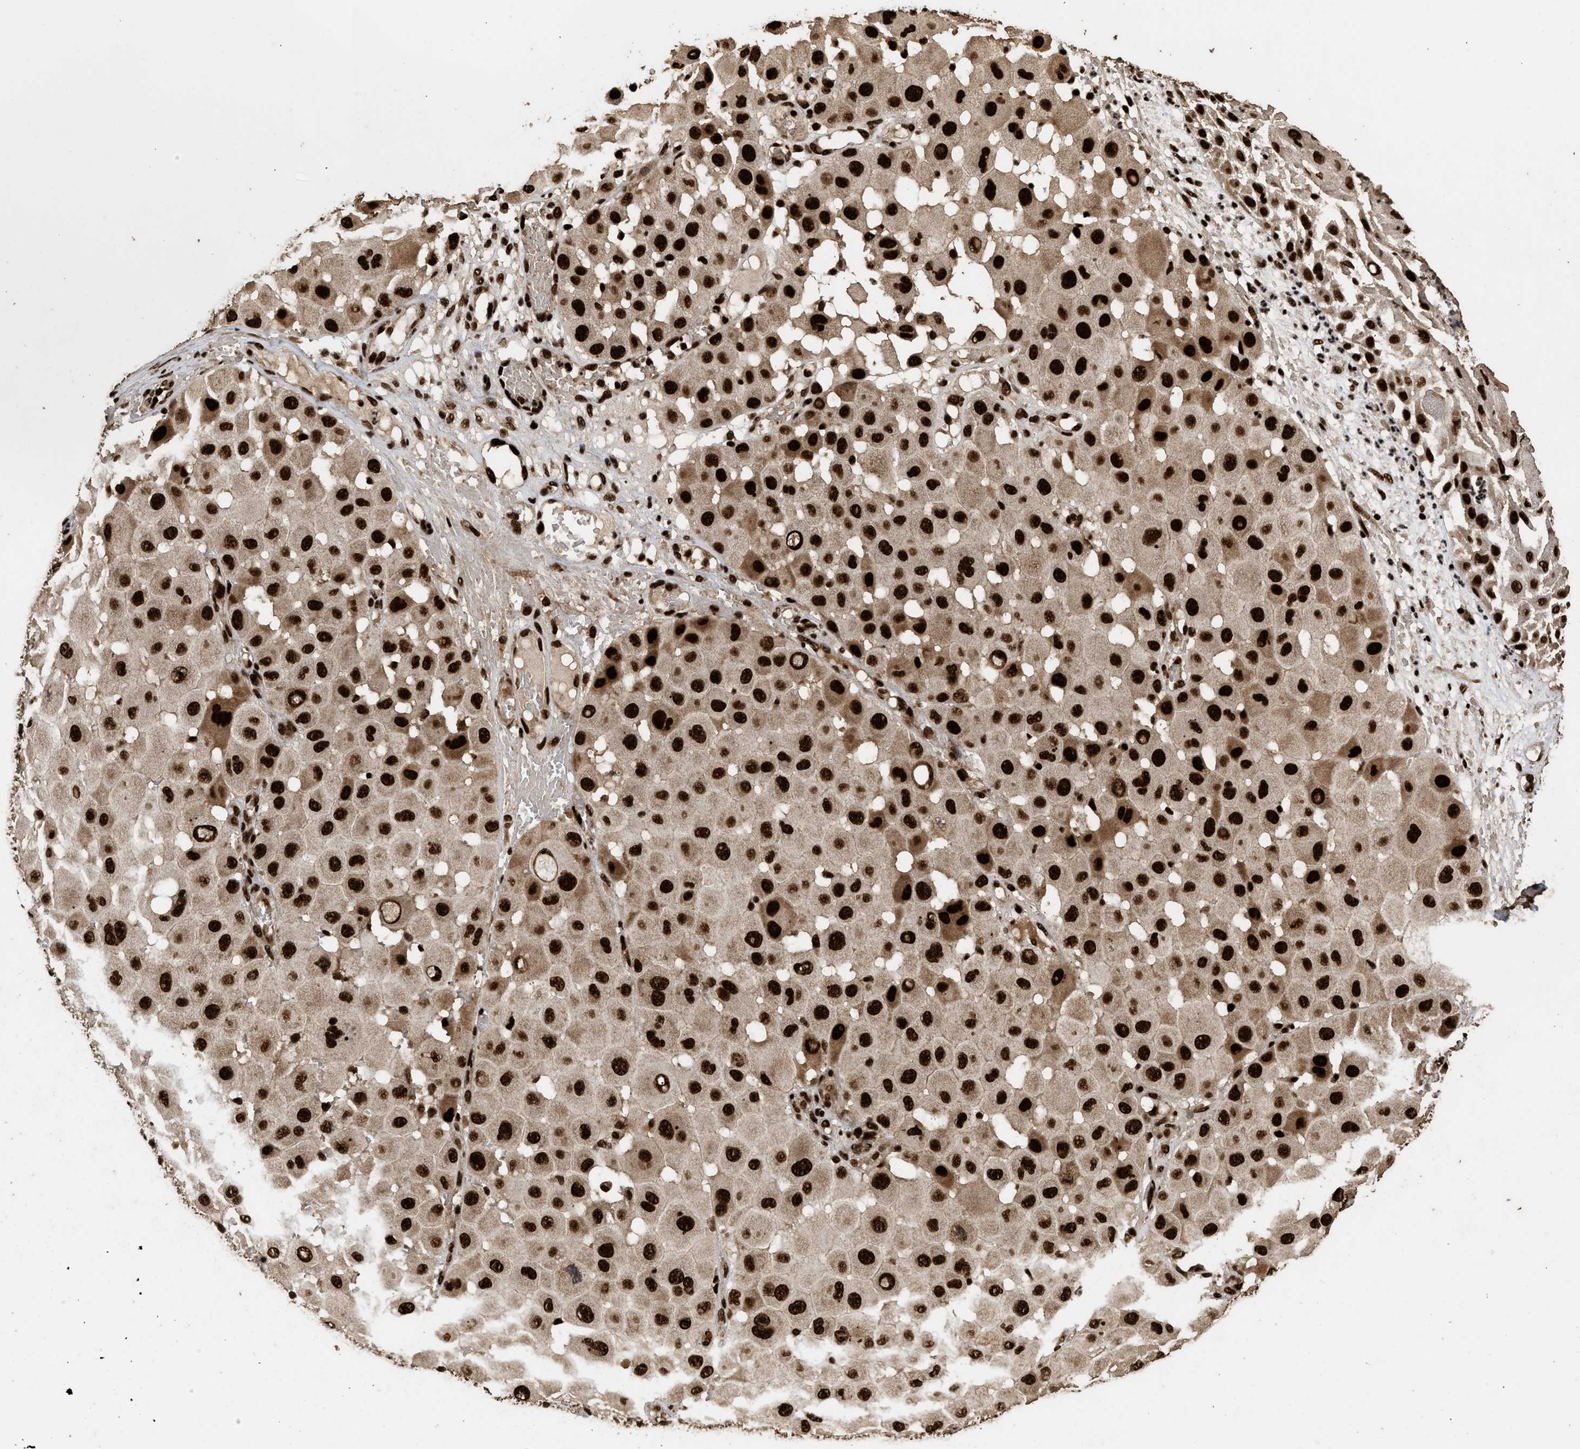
{"staining": {"intensity": "strong", "quantity": ">75%", "location": "nuclear"}, "tissue": "melanoma", "cell_type": "Tumor cells", "image_type": "cancer", "snomed": [{"axis": "morphology", "description": "Malignant melanoma, NOS"}, {"axis": "topography", "description": "Skin"}], "caption": "Immunohistochemistry micrograph of neoplastic tissue: human malignant melanoma stained using IHC shows high levels of strong protein expression localized specifically in the nuclear of tumor cells, appearing as a nuclear brown color.", "gene": "PPP4R3B", "patient": {"sex": "female", "age": 81}}